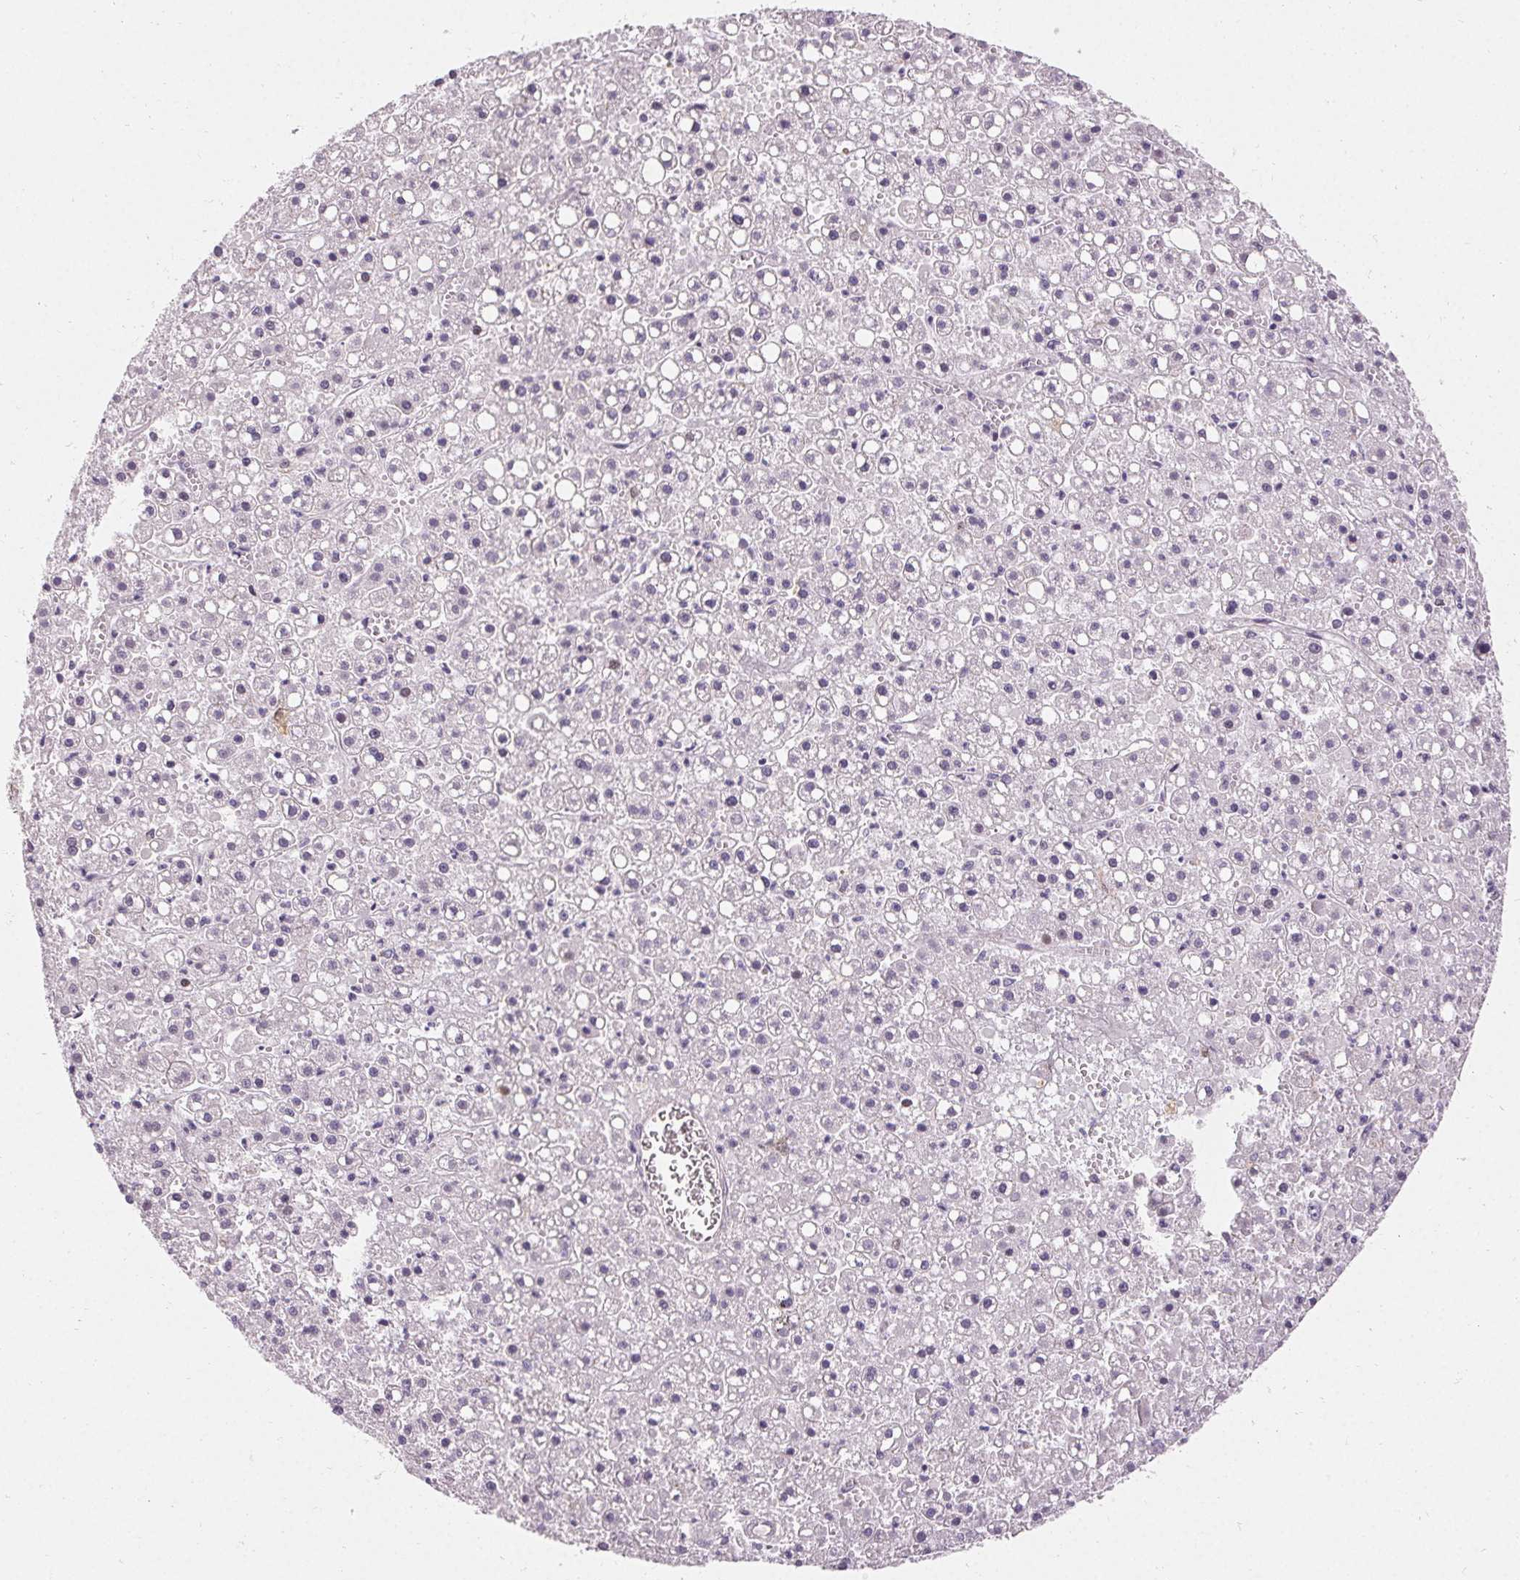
{"staining": {"intensity": "negative", "quantity": "none", "location": "none"}, "tissue": "liver cancer", "cell_type": "Tumor cells", "image_type": "cancer", "snomed": [{"axis": "morphology", "description": "Carcinoma, Hepatocellular, NOS"}, {"axis": "topography", "description": "Liver"}], "caption": "Liver cancer (hepatocellular carcinoma) was stained to show a protein in brown. There is no significant staining in tumor cells.", "gene": "APLP1", "patient": {"sex": "male", "age": 67}}